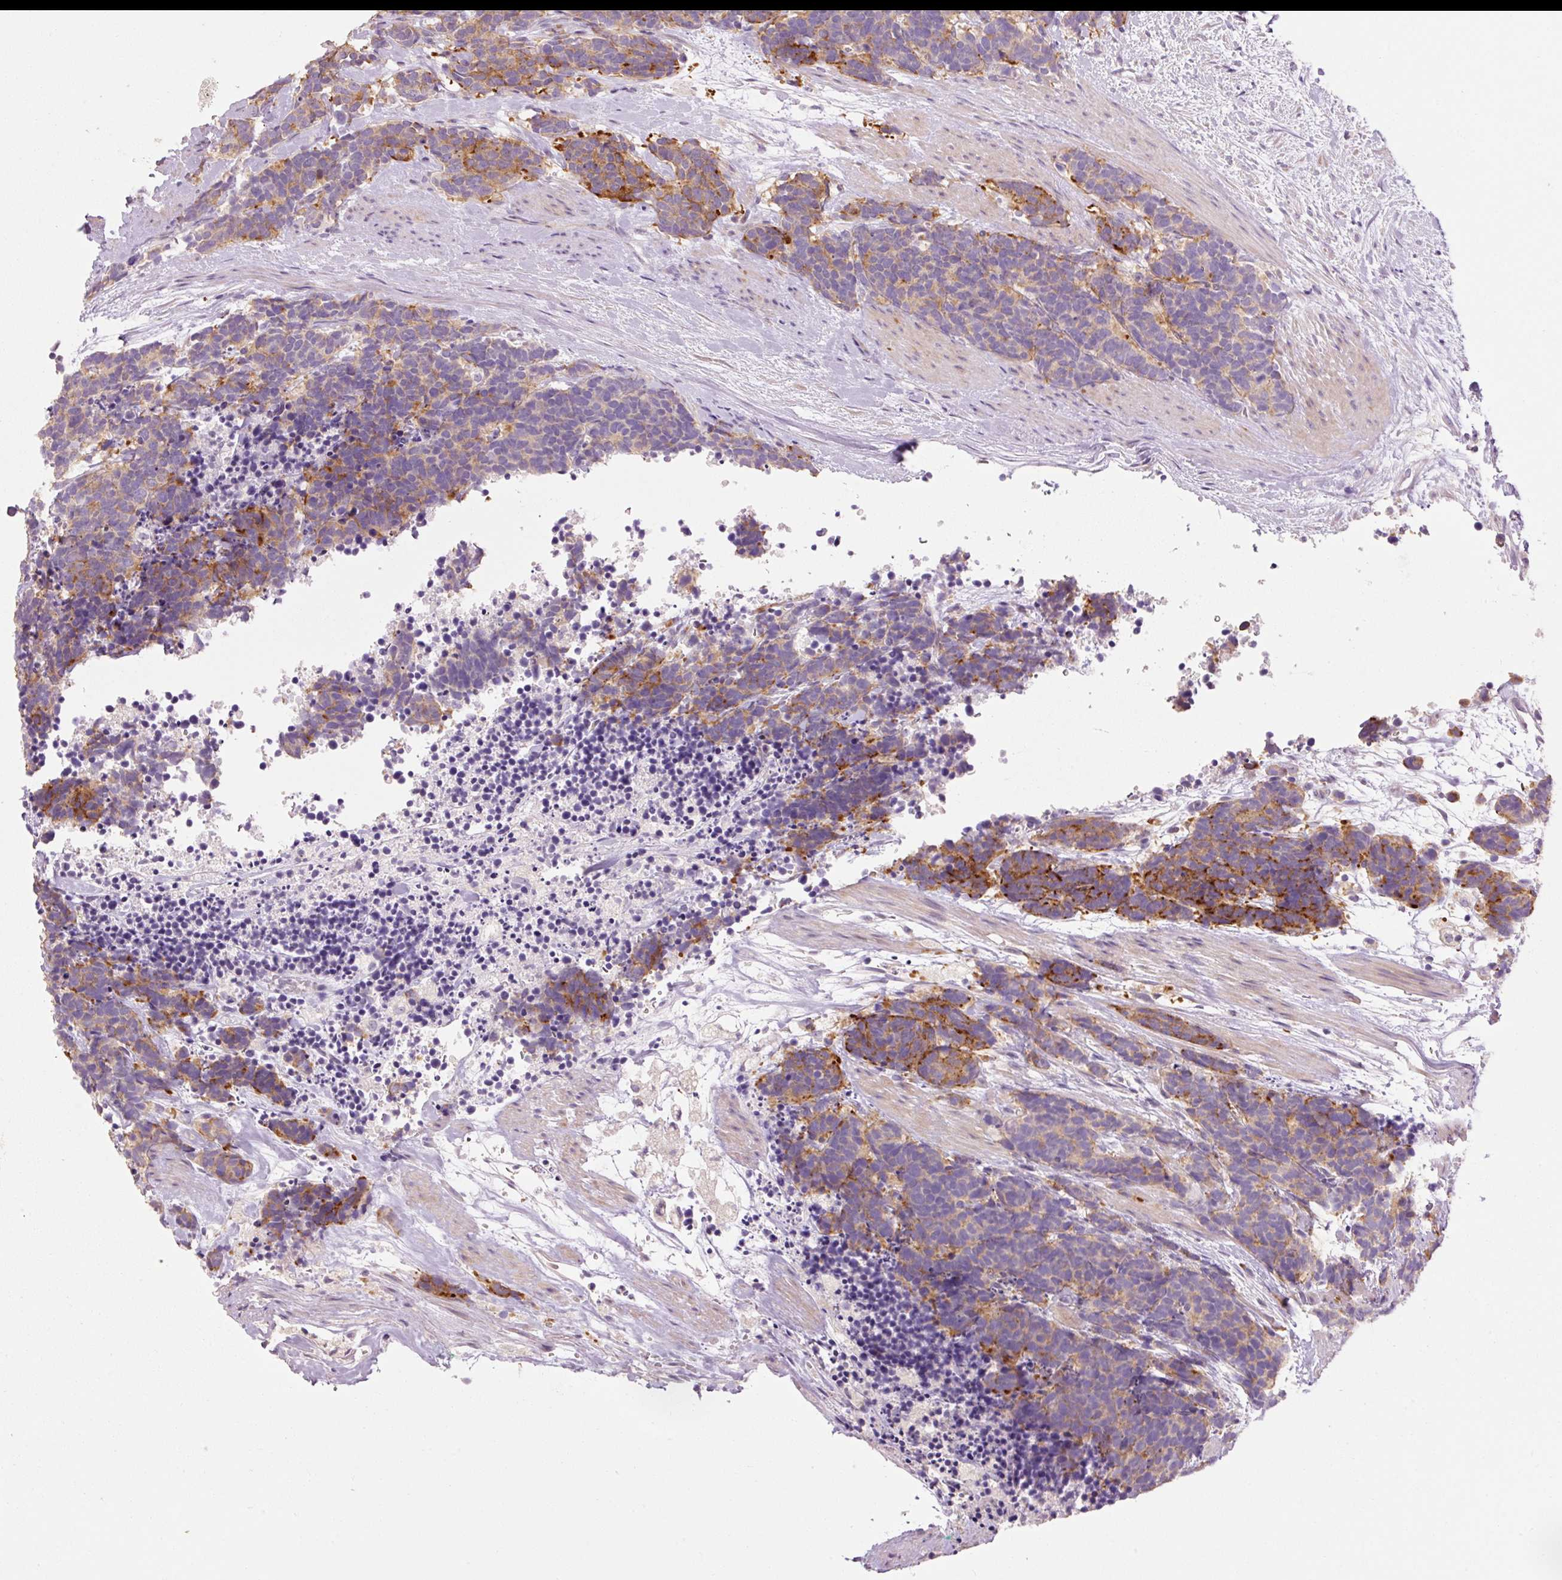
{"staining": {"intensity": "strong", "quantity": "25%-75%", "location": "cytoplasmic/membranous"}, "tissue": "carcinoid", "cell_type": "Tumor cells", "image_type": "cancer", "snomed": [{"axis": "morphology", "description": "Carcinoma, NOS"}, {"axis": "morphology", "description": "Carcinoid, malignant, NOS"}, {"axis": "topography", "description": "Prostate"}], "caption": "A brown stain highlights strong cytoplasmic/membranous staining of a protein in carcinoid tumor cells. (IHC, brightfield microscopy, high magnification).", "gene": "HAX1", "patient": {"sex": "male", "age": 57}}